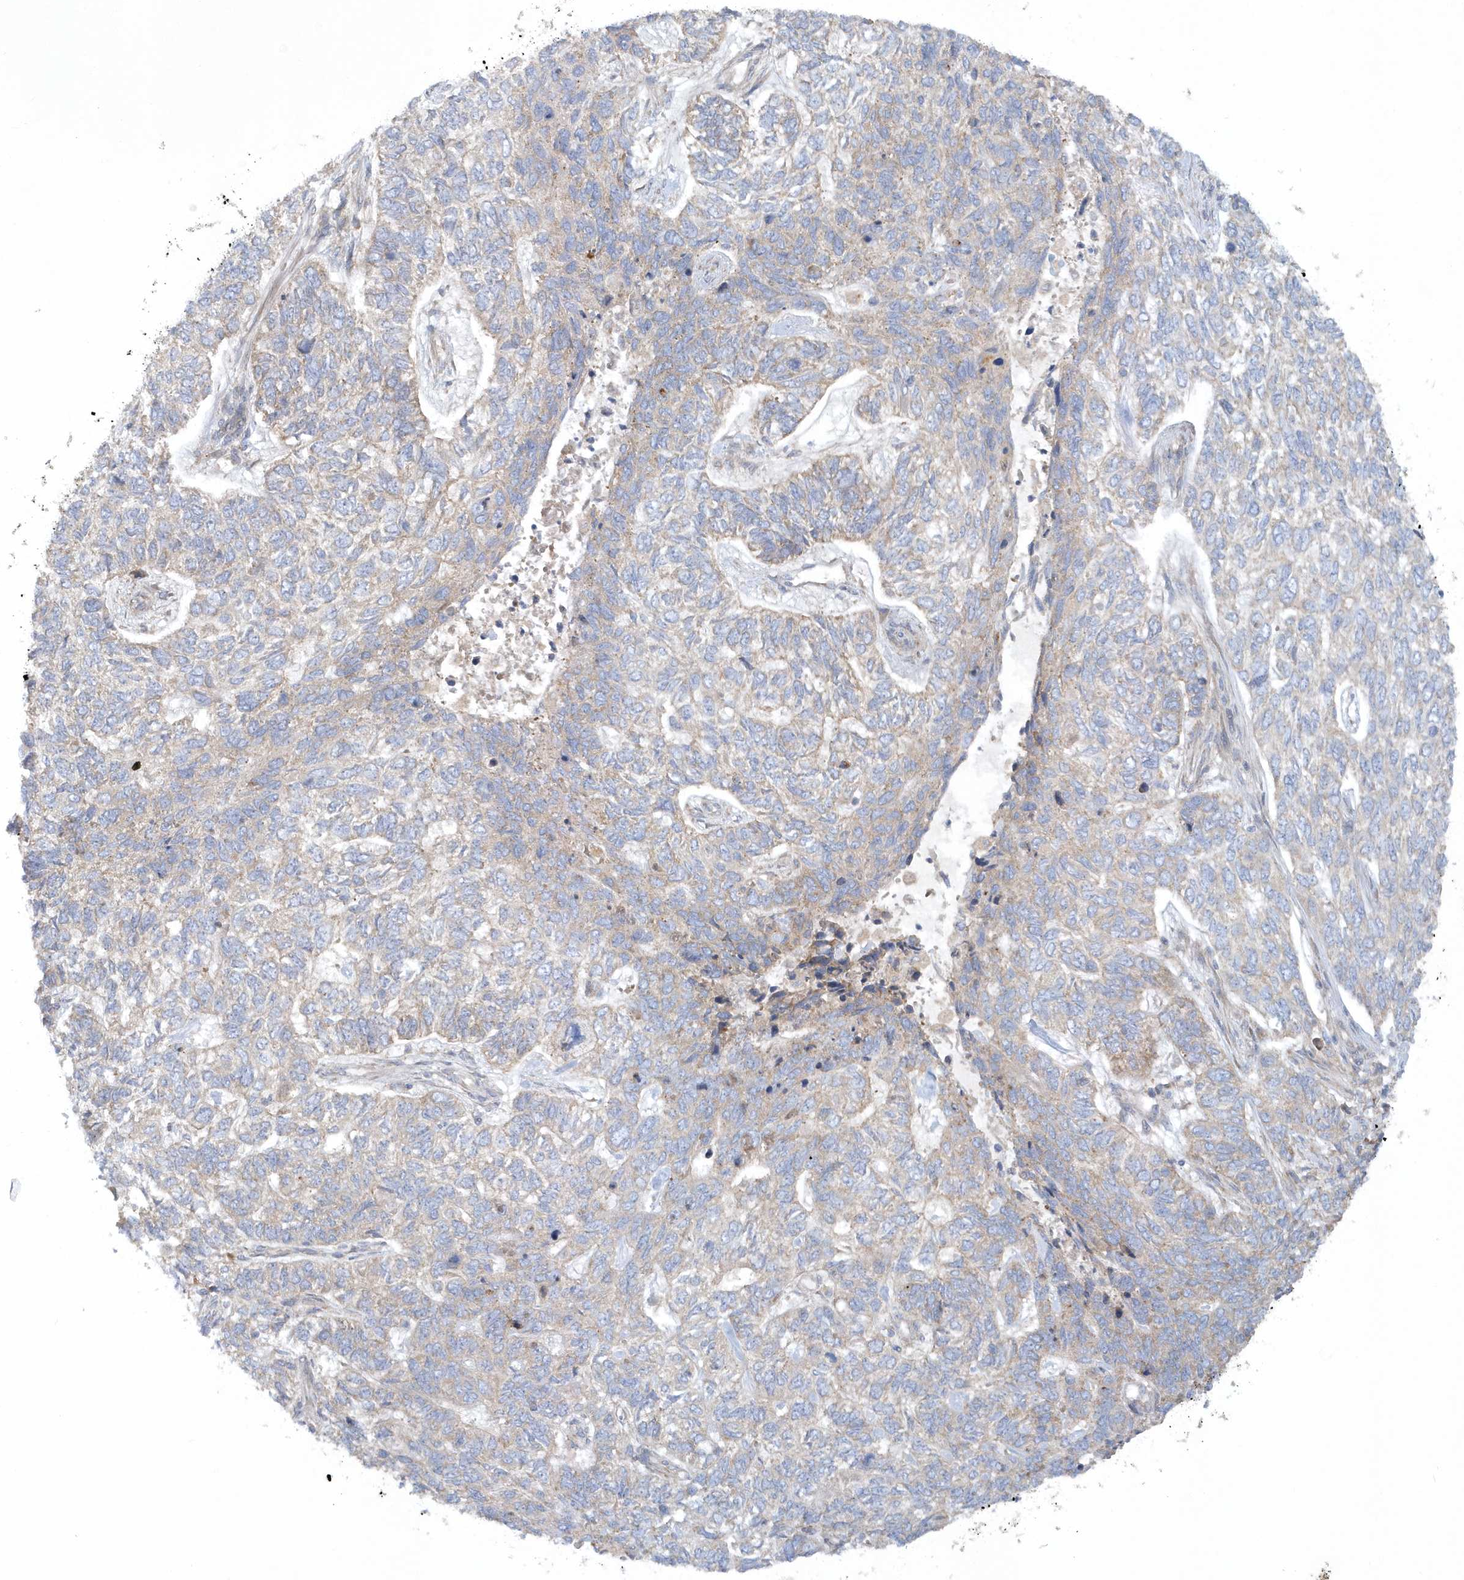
{"staining": {"intensity": "weak", "quantity": "<25%", "location": "cytoplasmic/membranous"}, "tissue": "skin cancer", "cell_type": "Tumor cells", "image_type": "cancer", "snomed": [{"axis": "morphology", "description": "Basal cell carcinoma"}, {"axis": "topography", "description": "Skin"}], "caption": "A high-resolution histopathology image shows IHC staining of skin cancer (basal cell carcinoma), which reveals no significant expression in tumor cells.", "gene": "CNOT10", "patient": {"sex": "female", "age": 65}}